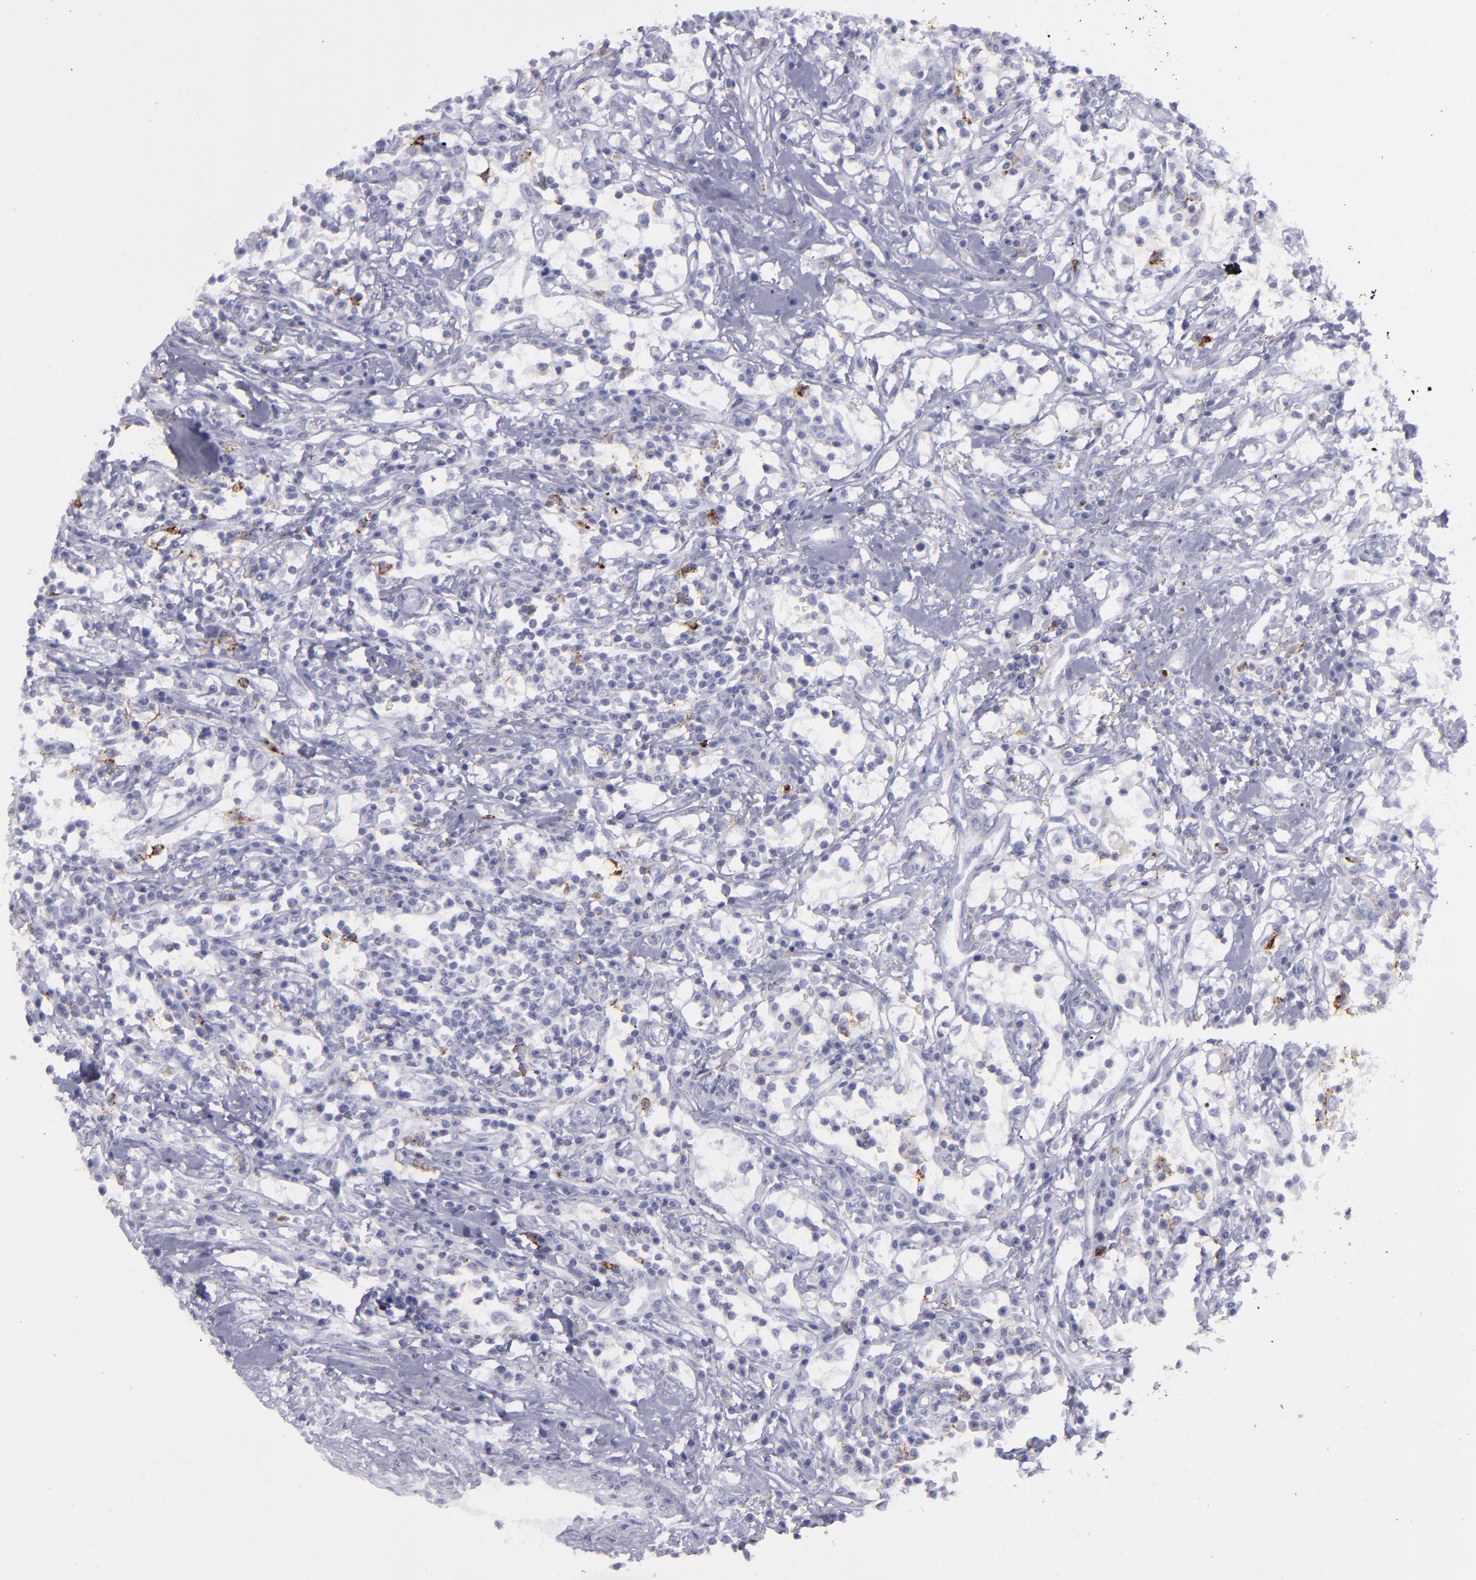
{"staining": {"intensity": "negative", "quantity": "none", "location": "none"}, "tissue": "renal cancer", "cell_type": "Tumor cells", "image_type": "cancer", "snomed": [{"axis": "morphology", "description": "Adenocarcinoma, NOS"}, {"axis": "topography", "description": "Kidney"}], "caption": "Immunohistochemistry of renal cancer (adenocarcinoma) exhibits no expression in tumor cells. (DAB (3,3'-diaminobenzidine) IHC with hematoxylin counter stain).", "gene": "SELPLG", "patient": {"sex": "male", "age": 82}}